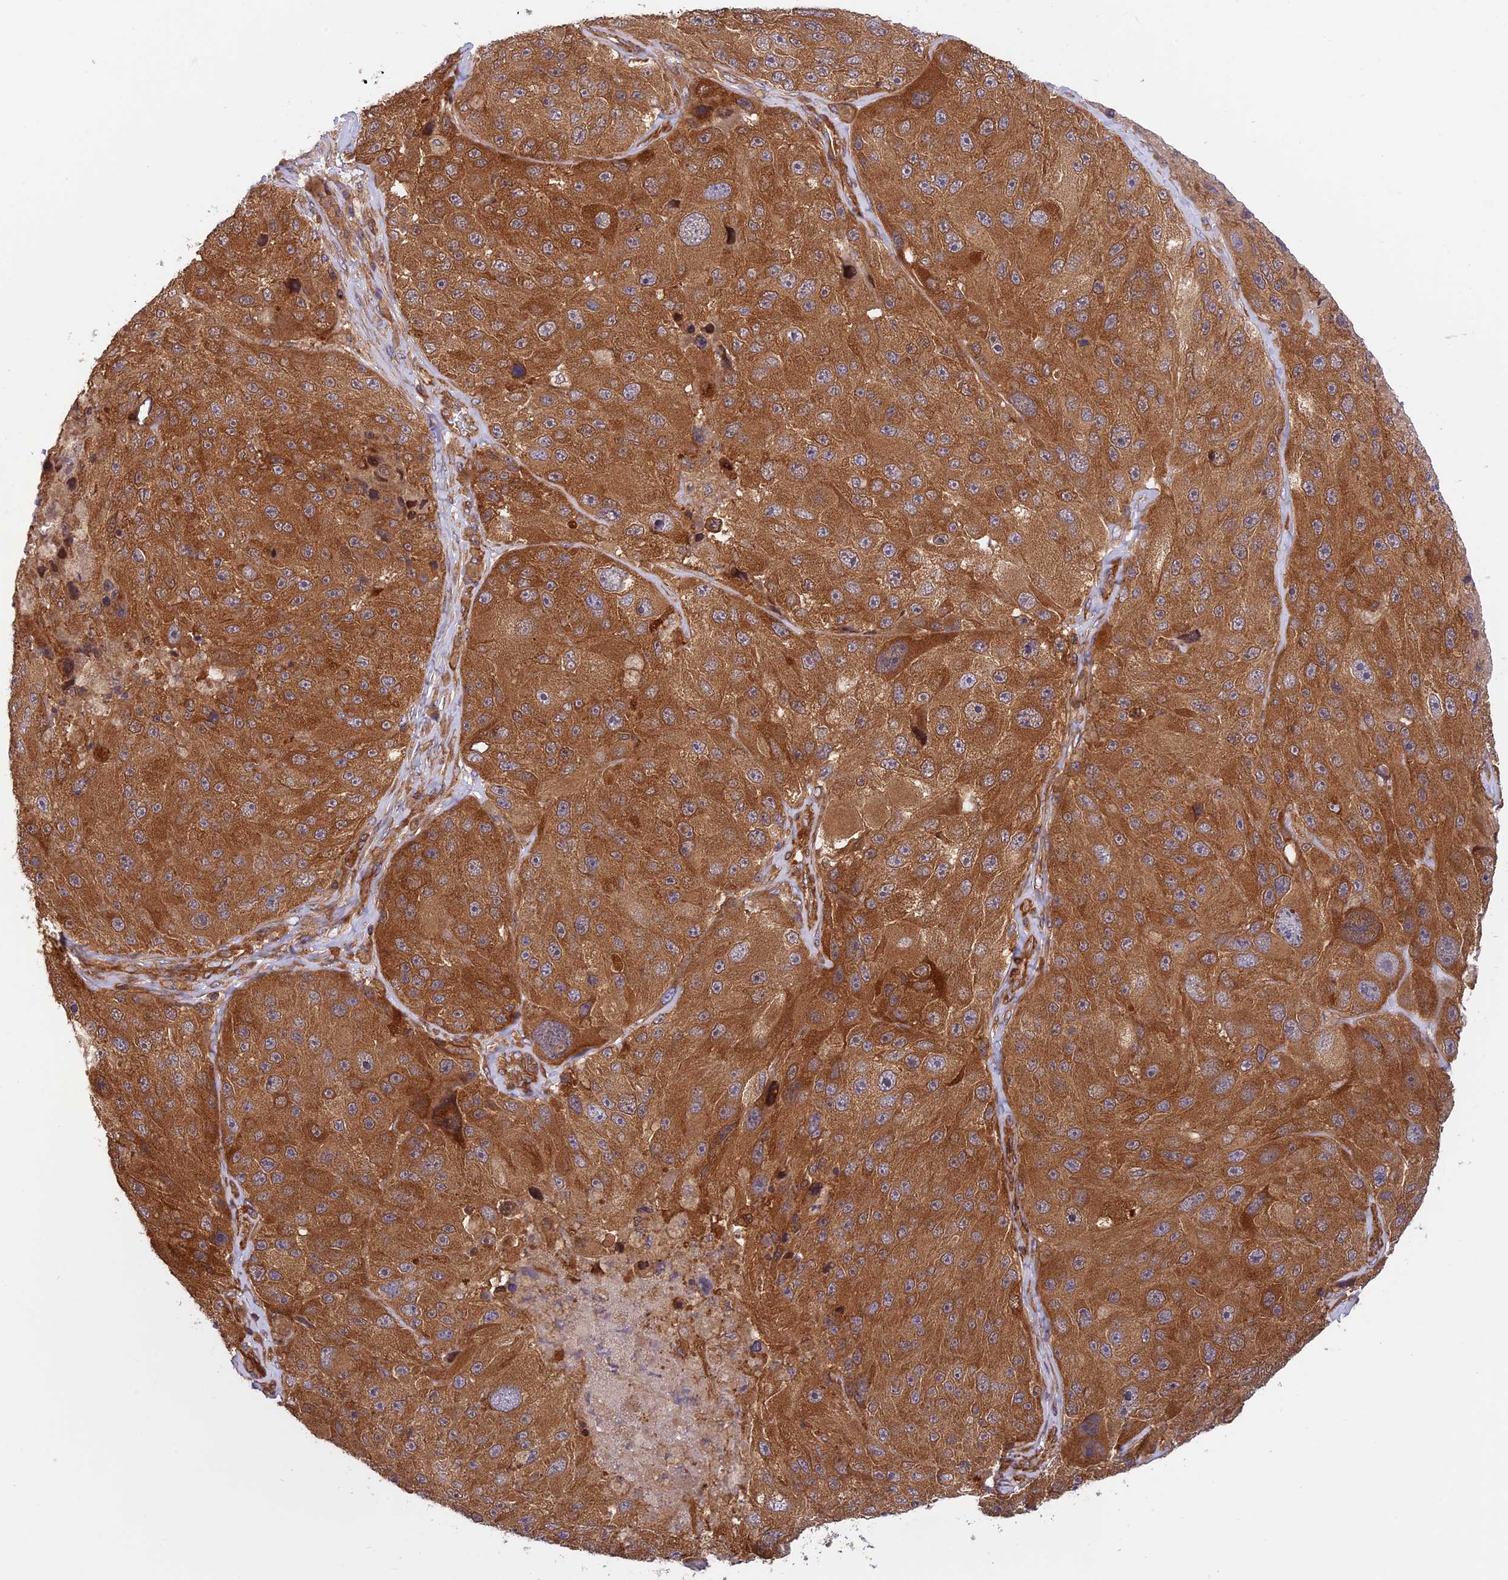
{"staining": {"intensity": "moderate", "quantity": ">75%", "location": "cytoplasmic/membranous"}, "tissue": "melanoma", "cell_type": "Tumor cells", "image_type": "cancer", "snomed": [{"axis": "morphology", "description": "Malignant melanoma, Metastatic site"}, {"axis": "topography", "description": "Lymph node"}], "caption": "Immunohistochemical staining of human melanoma exhibits medium levels of moderate cytoplasmic/membranous protein staining in approximately >75% of tumor cells.", "gene": "EVI5L", "patient": {"sex": "male", "age": 62}}